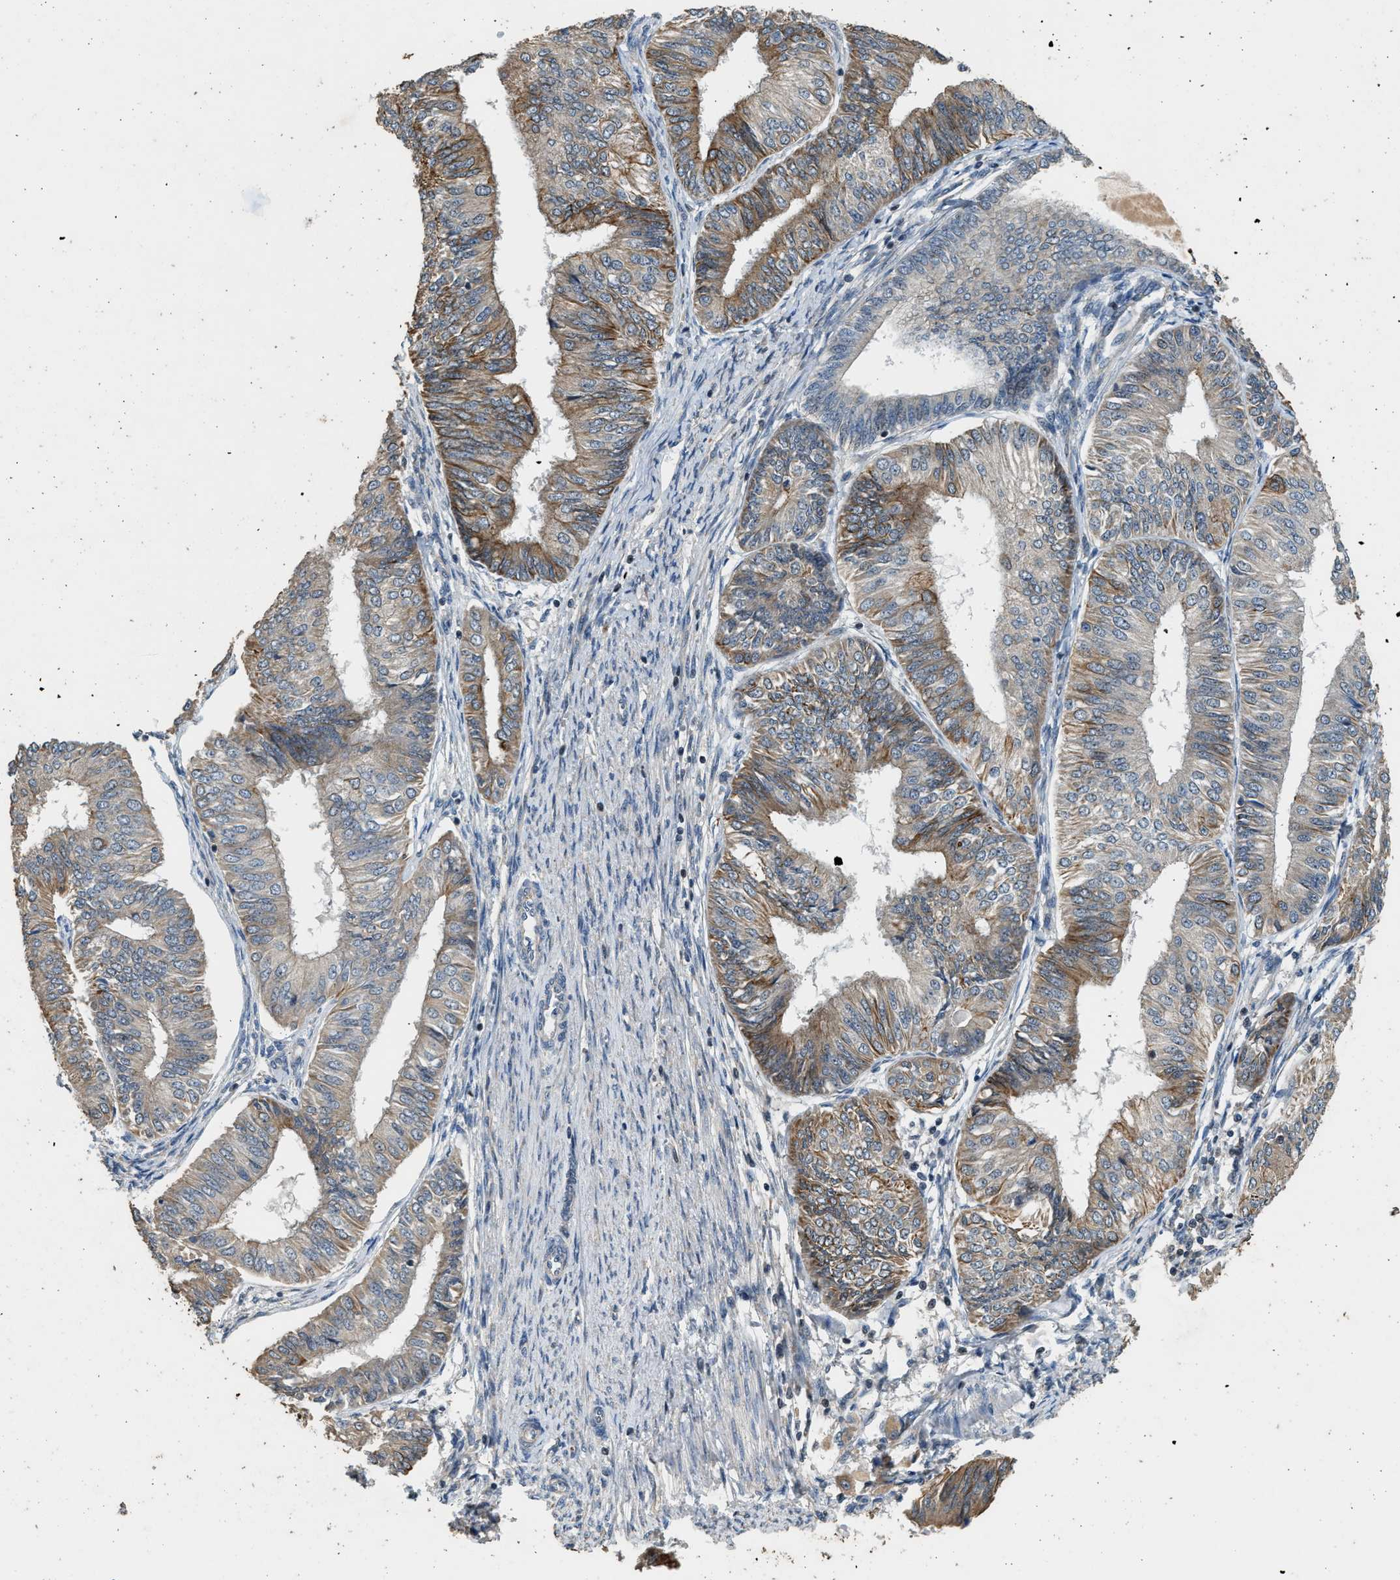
{"staining": {"intensity": "moderate", "quantity": "25%-75%", "location": "cytoplasmic/membranous"}, "tissue": "endometrial cancer", "cell_type": "Tumor cells", "image_type": "cancer", "snomed": [{"axis": "morphology", "description": "Adenocarcinoma, NOS"}, {"axis": "topography", "description": "Endometrium"}], "caption": "High-power microscopy captured an immunohistochemistry image of endometrial adenocarcinoma, revealing moderate cytoplasmic/membranous staining in about 25%-75% of tumor cells.", "gene": "PCLO", "patient": {"sex": "female", "age": 58}}